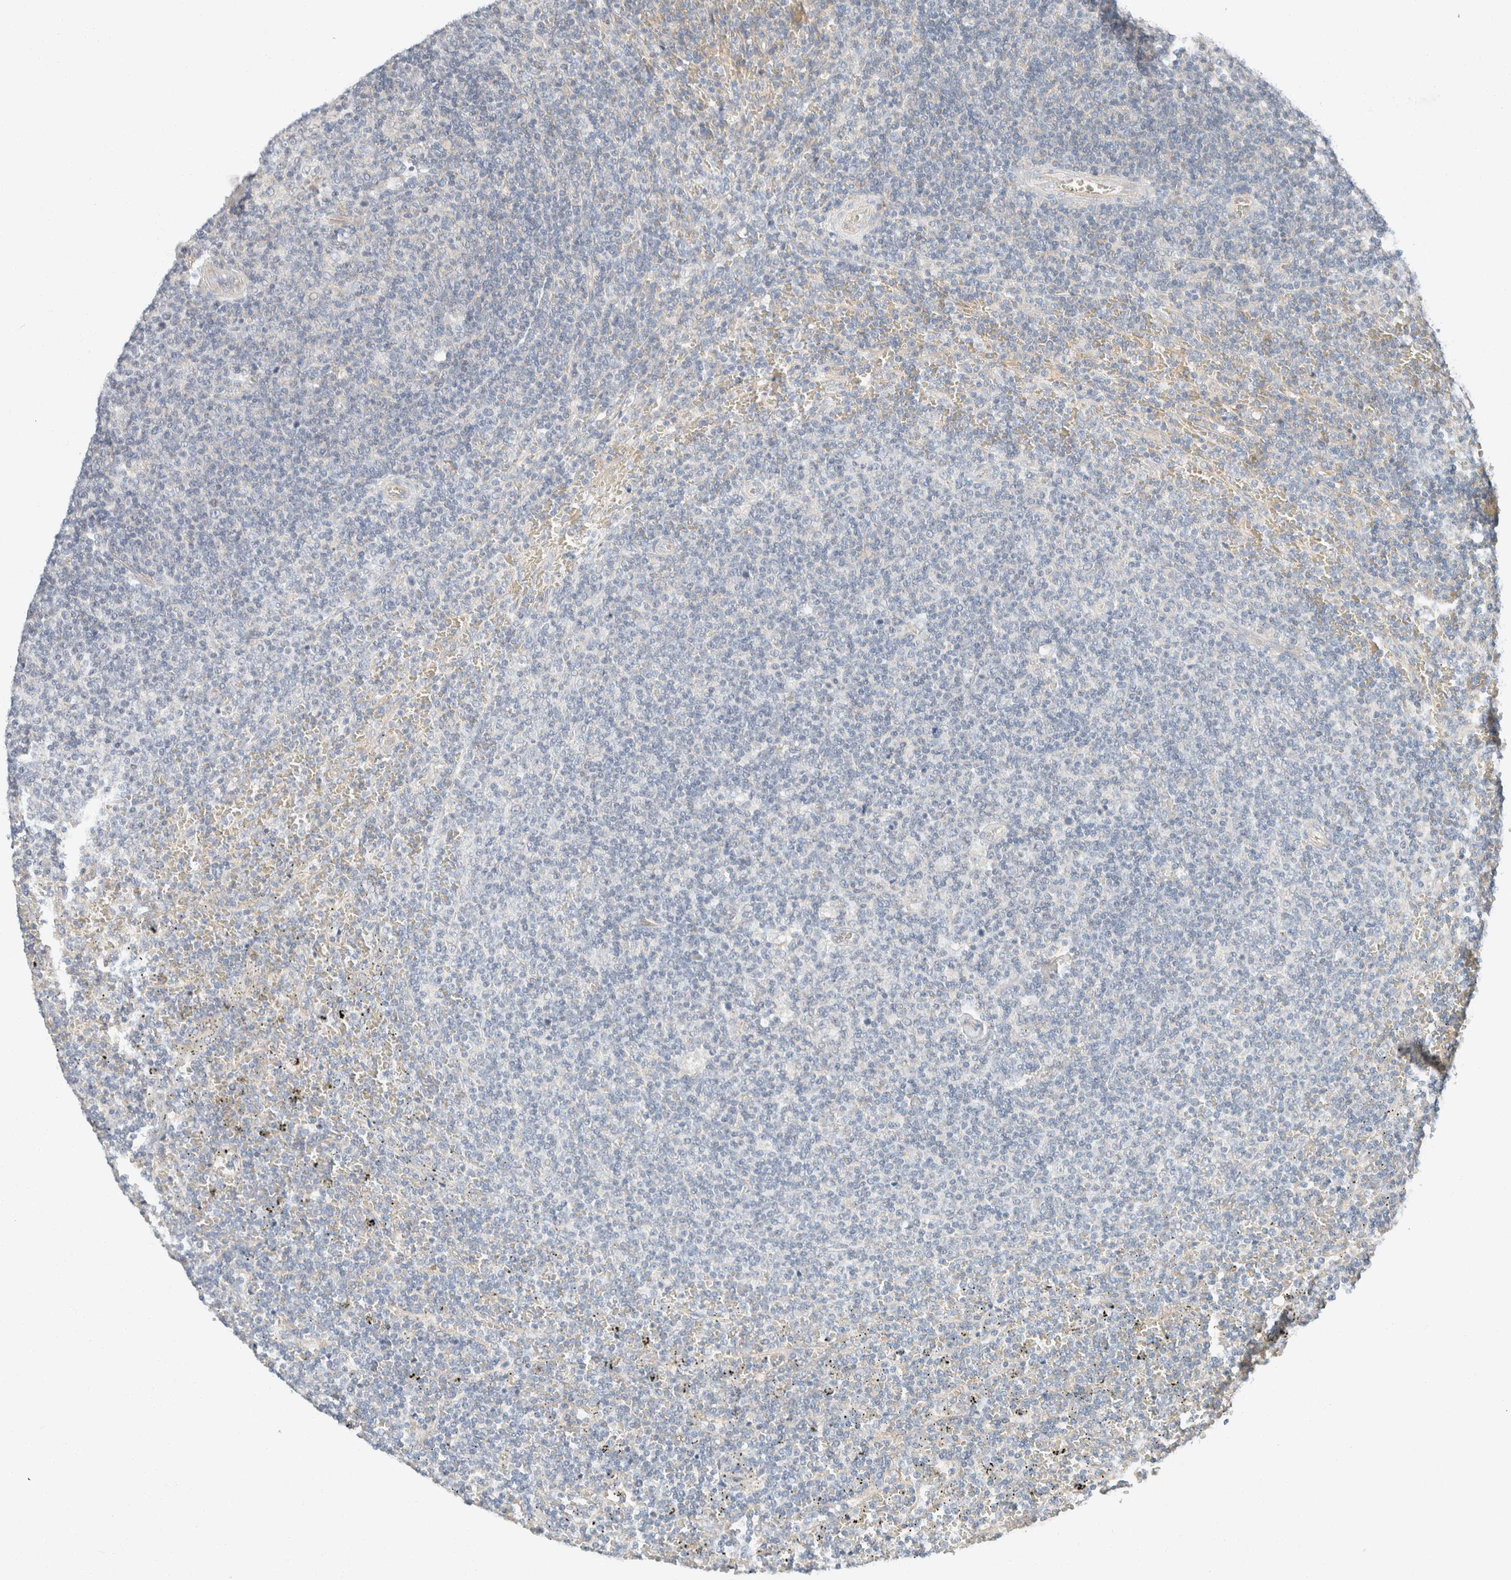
{"staining": {"intensity": "negative", "quantity": "none", "location": "none"}, "tissue": "lymphoma", "cell_type": "Tumor cells", "image_type": "cancer", "snomed": [{"axis": "morphology", "description": "Malignant lymphoma, non-Hodgkin's type, Low grade"}, {"axis": "topography", "description": "Spleen"}], "caption": "Human low-grade malignant lymphoma, non-Hodgkin's type stained for a protein using IHC displays no positivity in tumor cells.", "gene": "PCM1", "patient": {"sex": "female", "age": 19}}